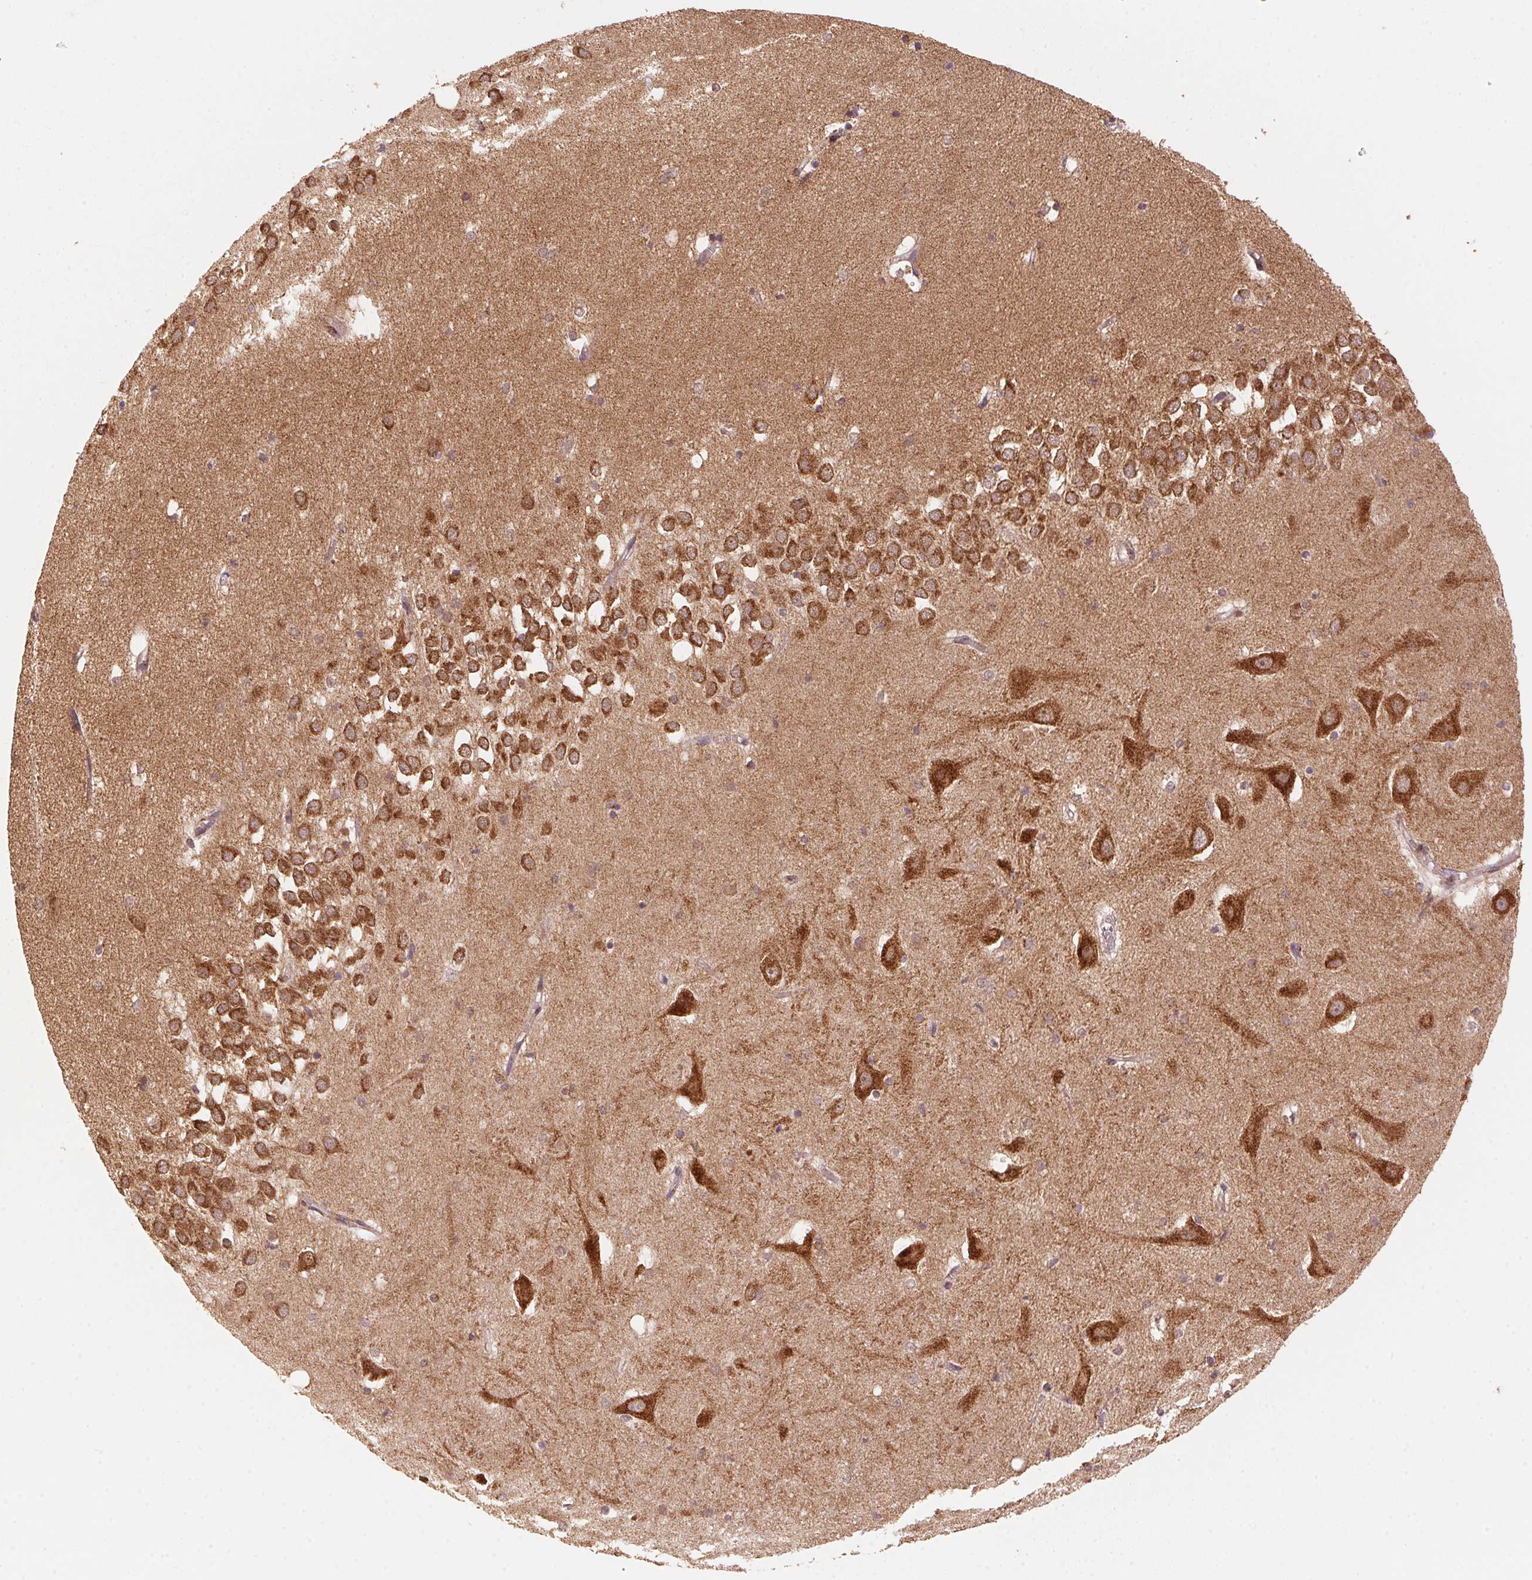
{"staining": {"intensity": "strong", "quantity": "25%-75%", "location": "cytoplasmic/membranous"}, "tissue": "hippocampus", "cell_type": "Glial cells", "image_type": "normal", "snomed": [{"axis": "morphology", "description": "Normal tissue, NOS"}, {"axis": "topography", "description": "Hippocampus"}], "caption": "Immunohistochemistry of unremarkable hippocampus exhibits high levels of strong cytoplasmic/membranous expression in approximately 25%-75% of glial cells.", "gene": "TOMM70", "patient": {"sex": "male", "age": 58}}